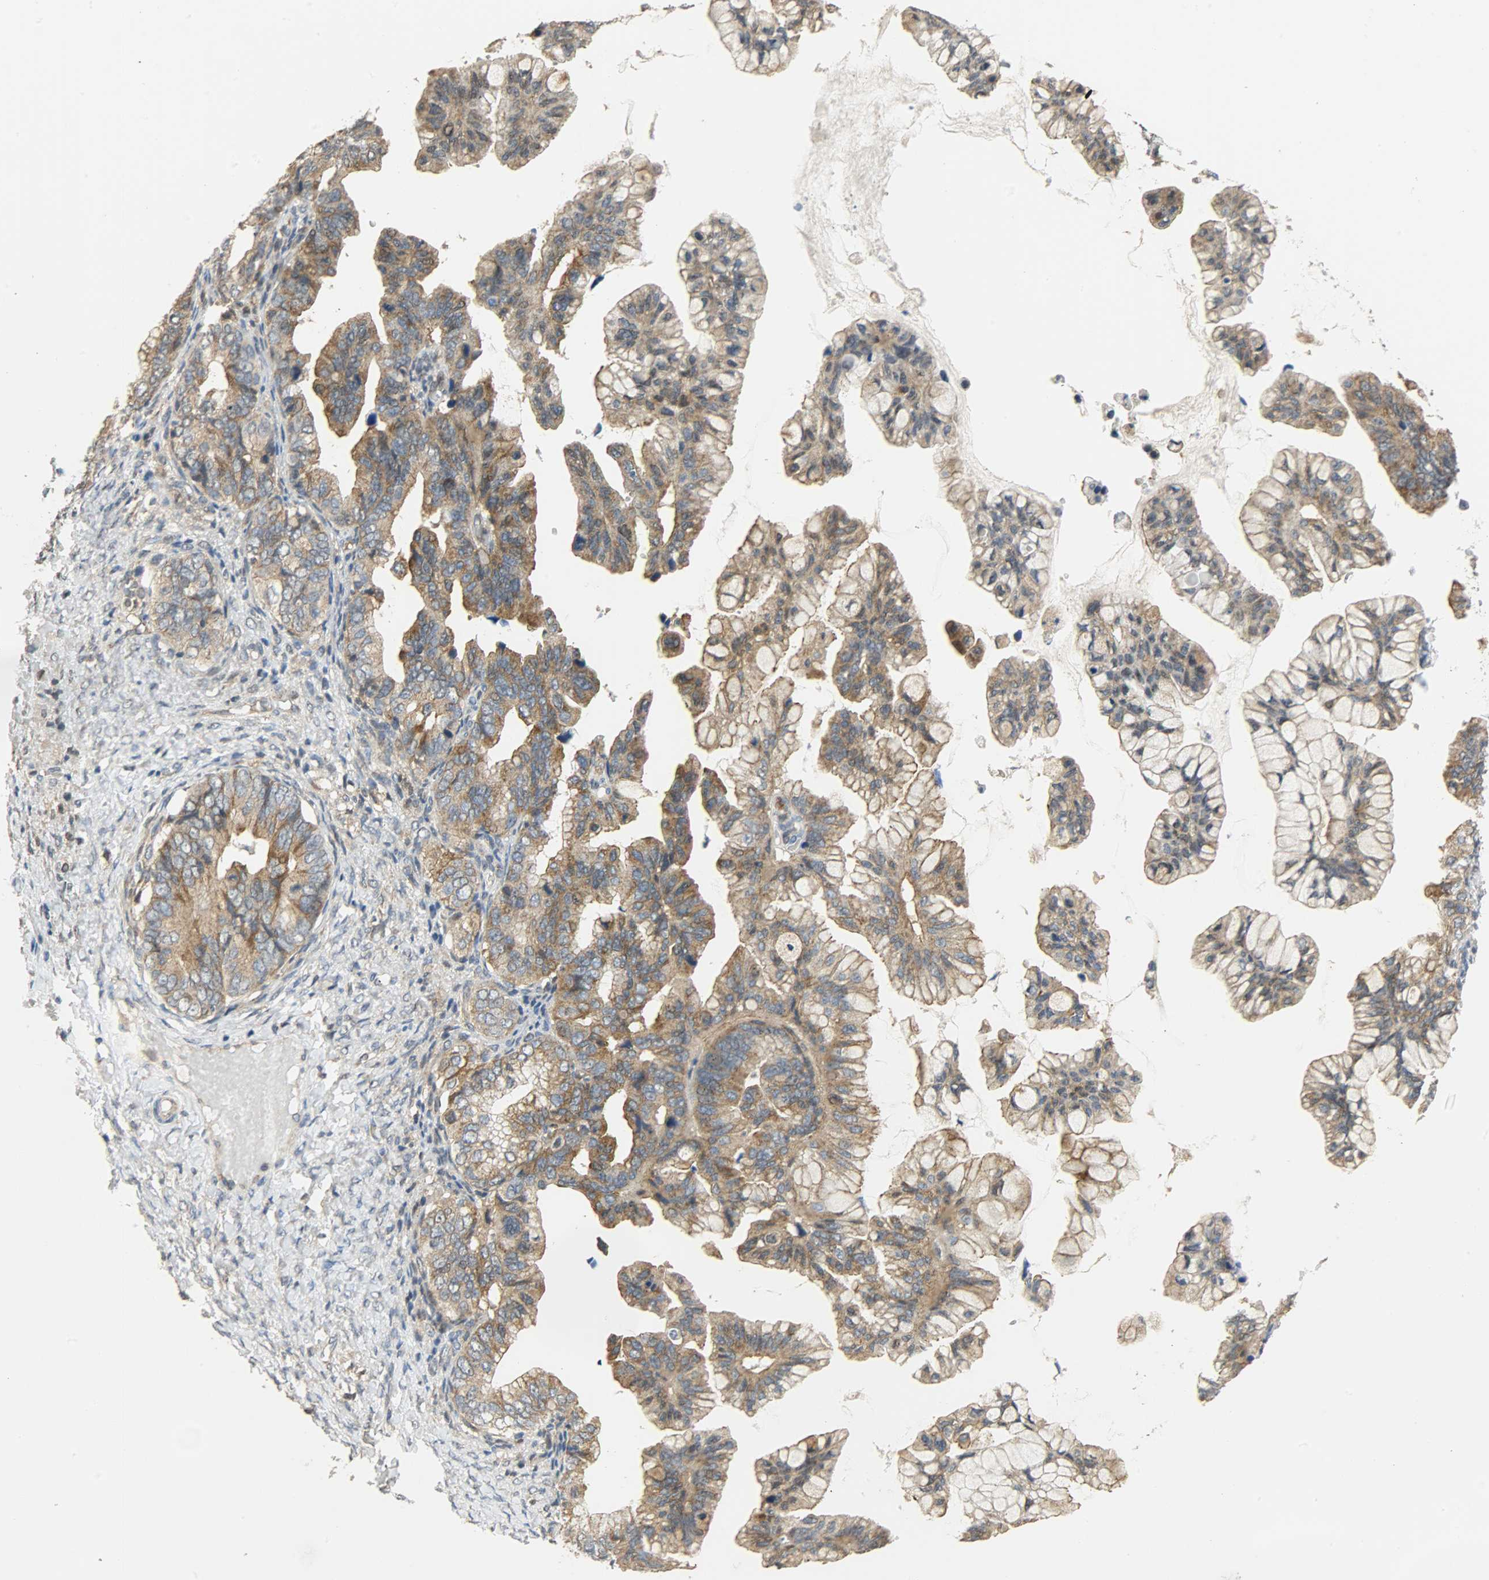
{"staining": {"intensity": "moderate", "quantity": ">75%", "location": "cytoplasmic/membranous"}, "tissue": "ovarian cancer", "cell_type": "Tumor cells", "image_type": "cancer", "snomed": [{"axis": "morphology", "description": "Cystadenocarcinoma, mucinous, NOS"}, {"axis": "topography", "description": "Ovary"}], "caption": "Protein staining exhibits moderate cytoplasmic/membranous expression in approximately >75% of tumor cells in ovarian cancer (mucinous cystadenocarcinoma).", "gene": "GIT2", "patient": {"sex": "female", "age": 36}}